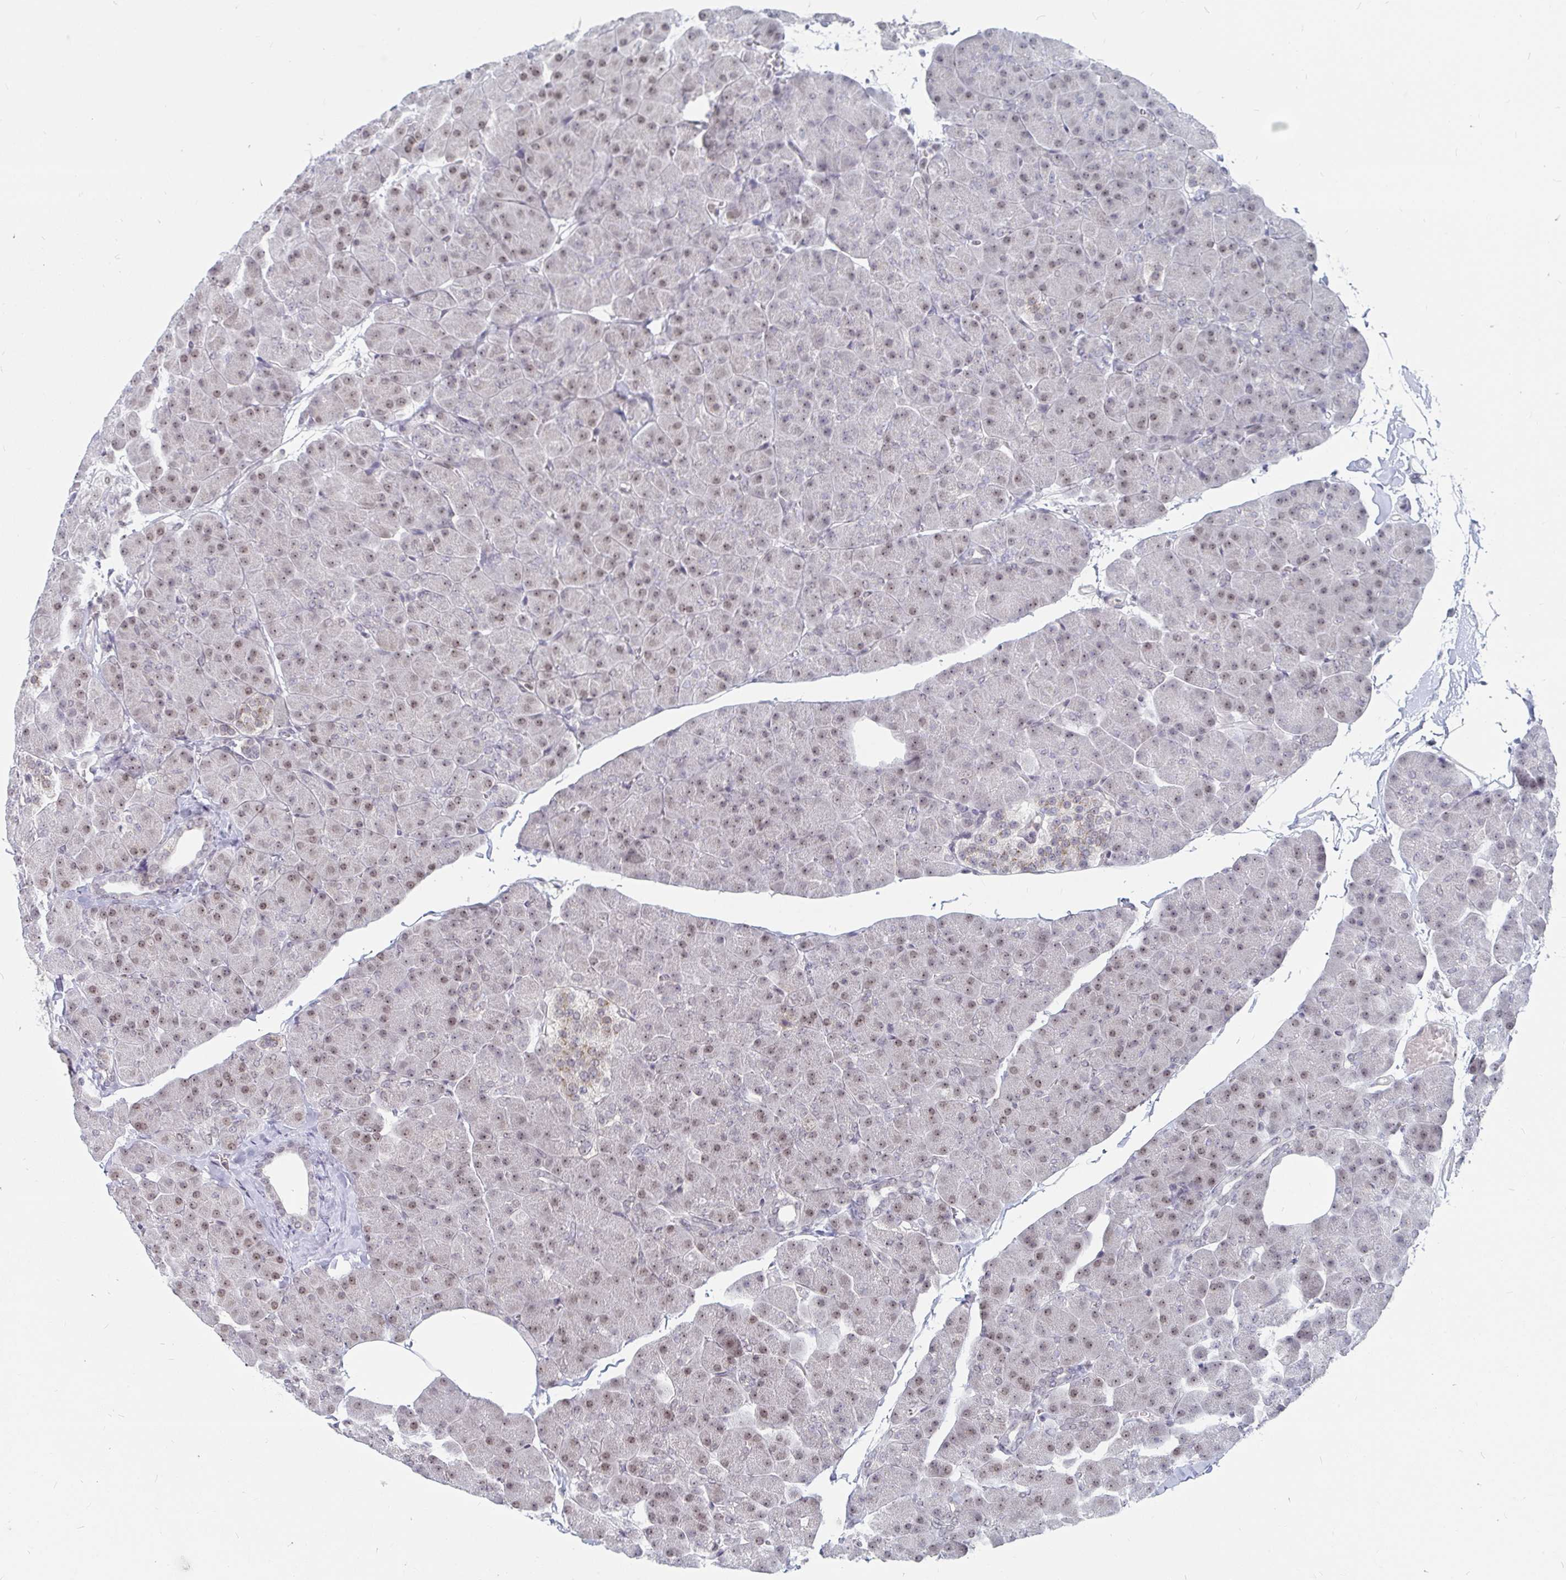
{"staining": {"intensity": "weak", "quantity": ">75%", "location": "nuclear"}, "tissue": "pancreas", "cell_type": "Exocrine glandular cells", "image_type": "normal", "snomed": [{"axis": "morphology", "description": "Normal tissue, NOS"}, {"axis": "topography", "description": "Pancreas"}], "caption": "Brown immunohistochemical staining in normal human pancreas reveals weak nuclear expression in about >75% of exocrine glandular cells.", "gene": "TRIP12", "patient": {"sex": "male", "age": 35}}